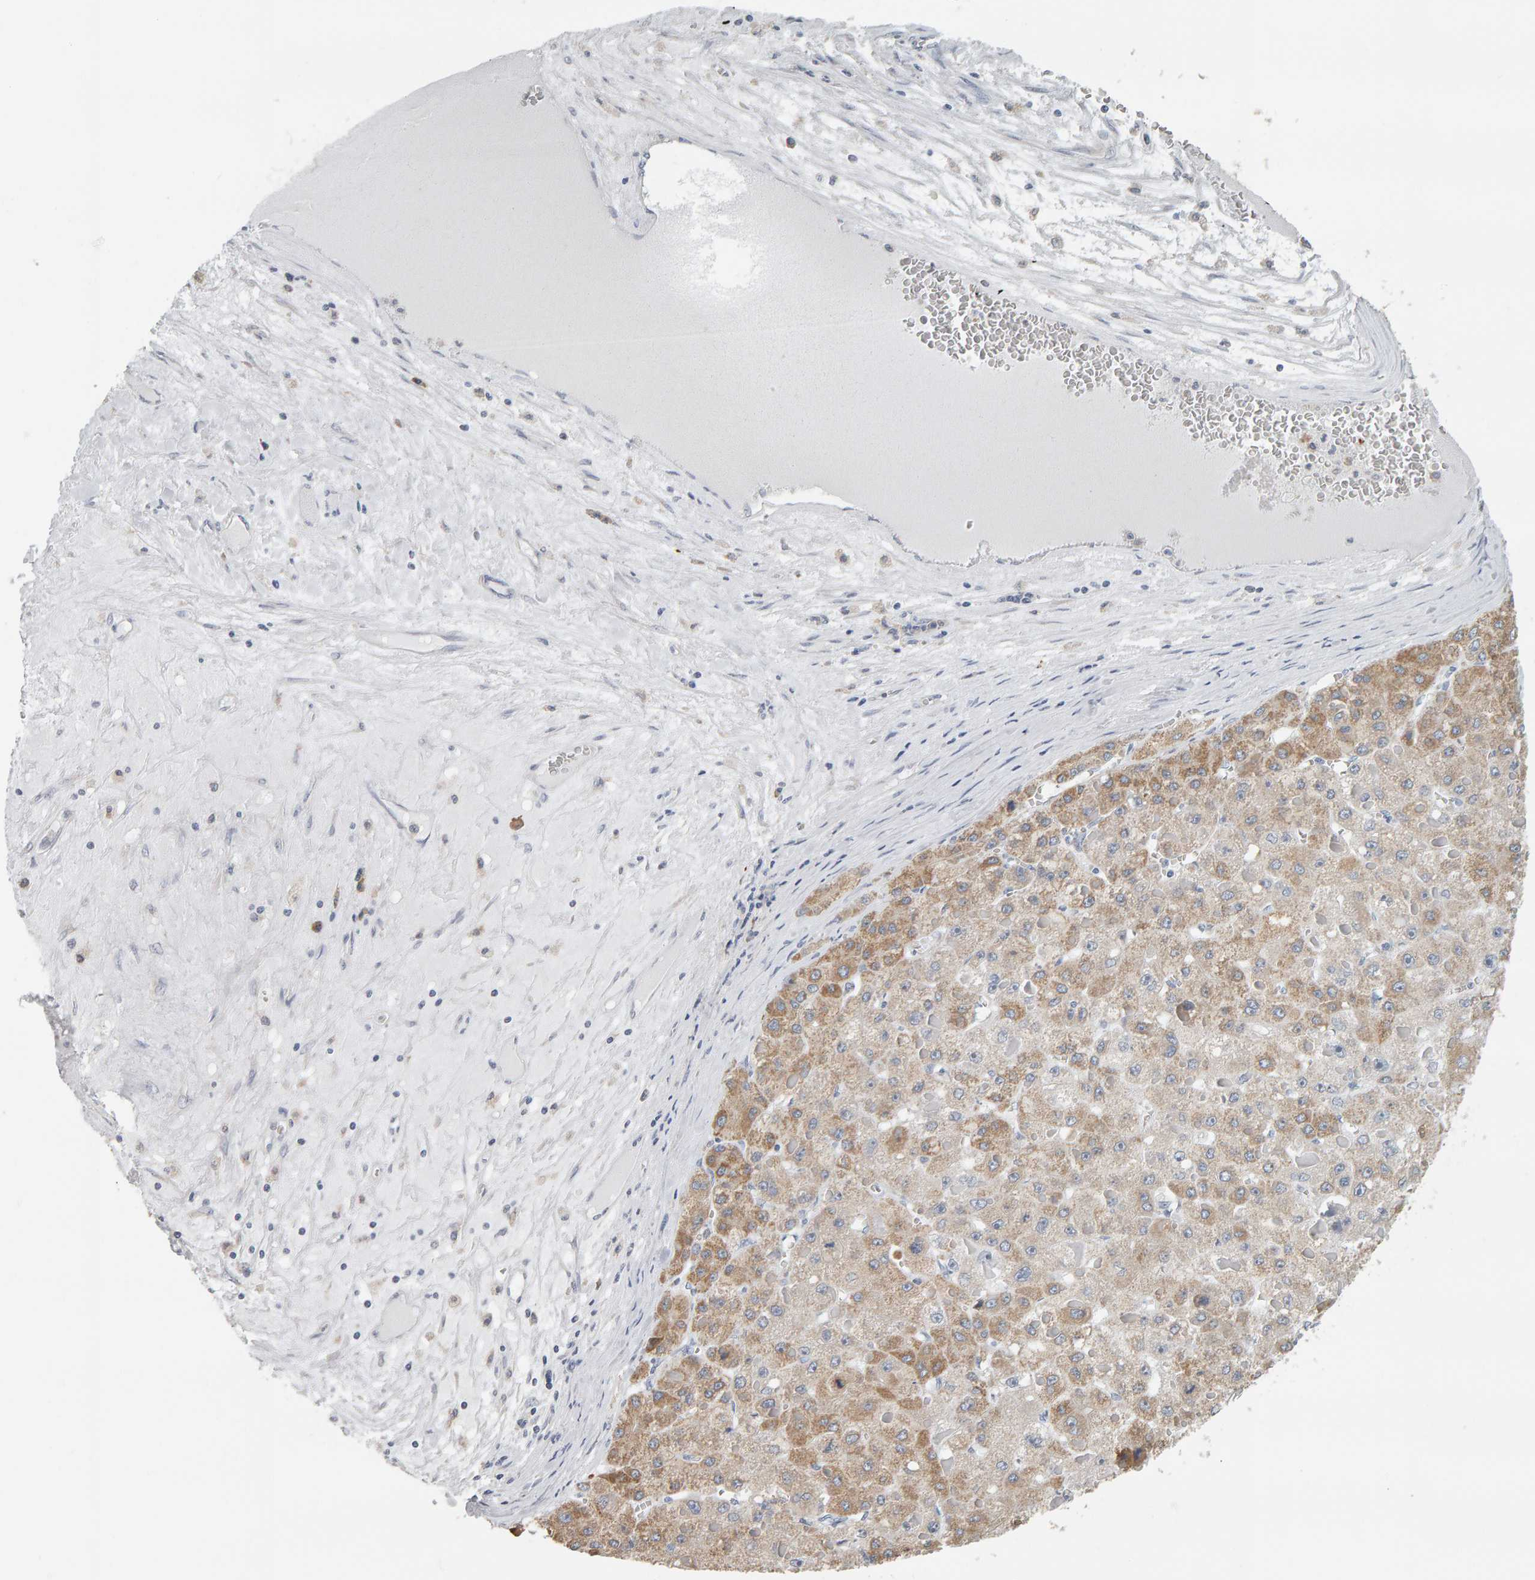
{"staining": {"intensity": "weak", "quantity": ">75%", "location": "cytoplasmic/membranous"}, "tissue": "liver cancer", "cell_type": "Tumor cells", "image_type": "cancer", "snomed": [{"axis": "morphology", "description": "Carcinoma, Hepatocellular, NOS"}, {"axis": "topography", "description": "Liver"}], "caption": "Brown immunohistochemical staining in hepatocellular carcinoma (liver) reveals weak cytoplasmic/membranous staining in approximately >75% of tumor cells.", "gene": "ADHFE1", "patient": {"sex": "female", "age": 73}}